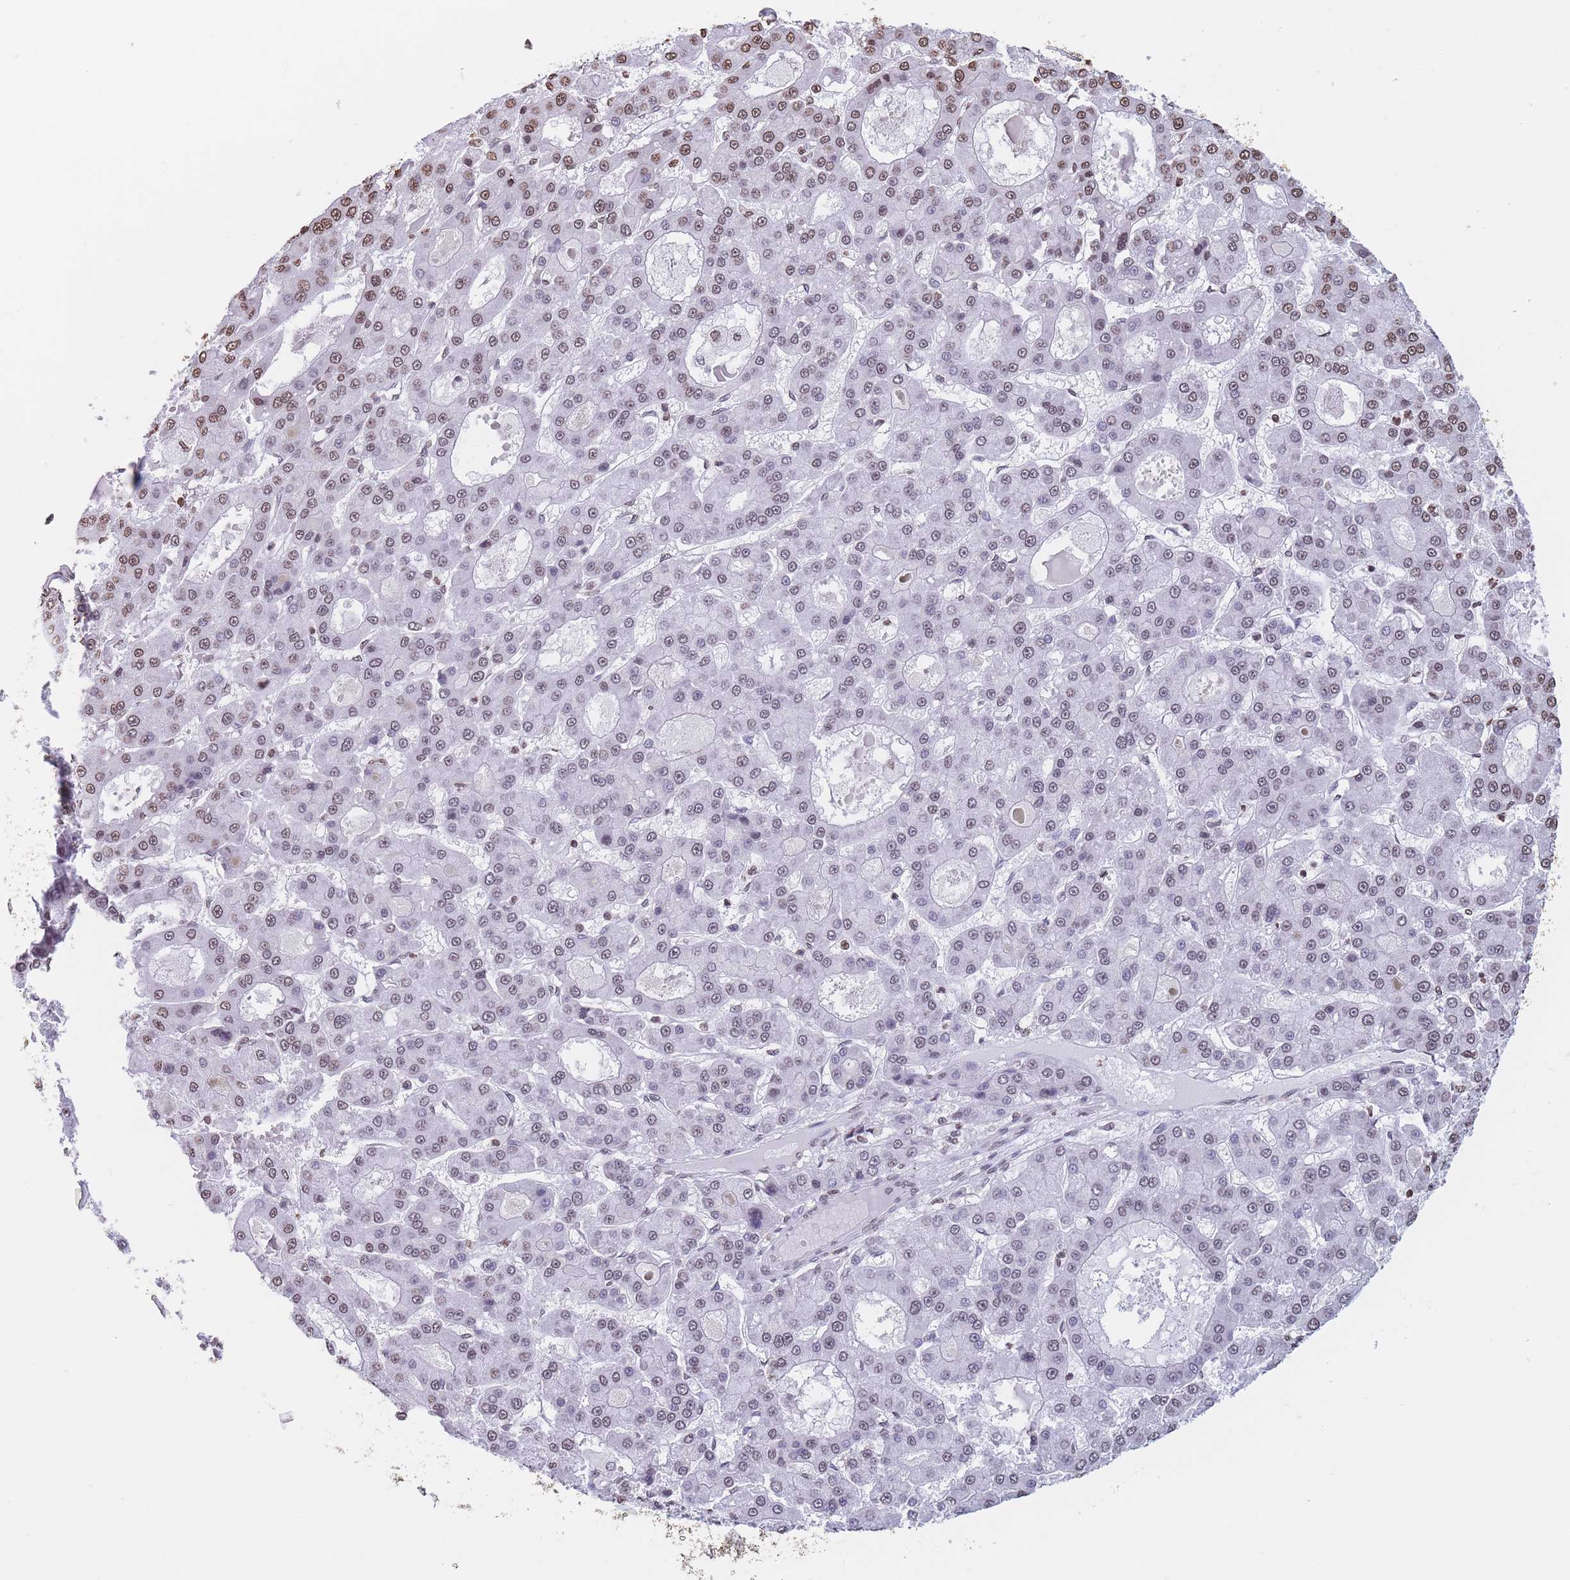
{"staining": {"intensity": "moderate", "quantity": "25%-75%", "location": "nuclear"}, "tissue": "liver cancer", "cell_type": "Tumor cells", "image_type": "cancer", "snomed": [{"axis": "morphology", "description": "Carcinoma, Hepatocellular, NOS"}, {"axis": "topography", "description": "Liver"}], "caption": "Protein staining demonstrates moderate nuclear positivity in approximately 25%-75% of tumor cells in liver cancer.", "gene": "H2BC11", "patient": {"sex": "male", "age": 70}}